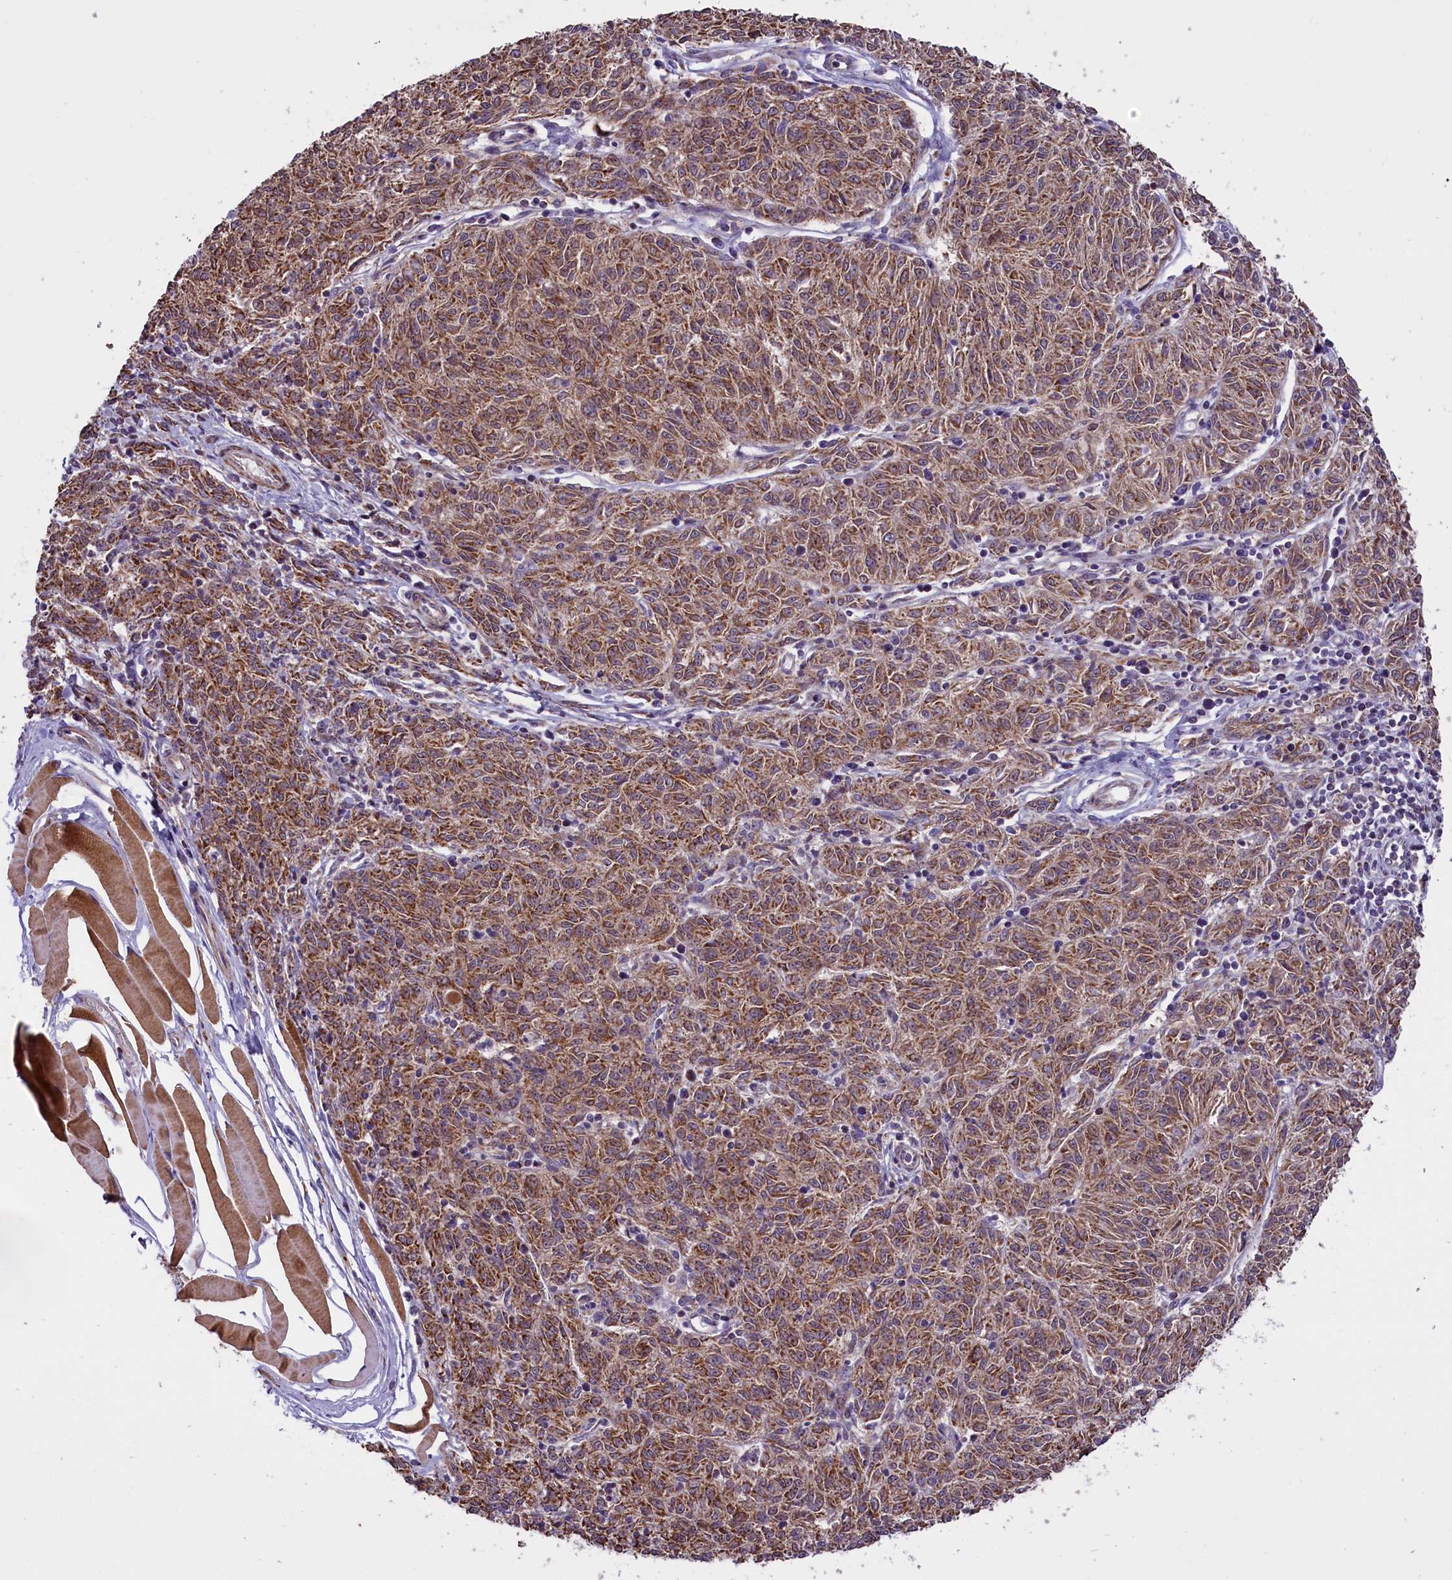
{"staining": {"intensity": "moderate", "quantity": ">75%", "location": "cytoplasmic/membranous"}, "tissue": "melanoma", "cell_type": "Tumor cells", "image_type": "cancer", "snomed": [{"axis": "morphology", "description": "Malignant melanoma, NOS"}, {"axis": "topography", "description": "Skin"}], "caption": "IHC (DAB (3,3'-diaminobenzidine)) staining of malignant melanoma exhibits moderate cytoplasmic/membranous protein positivity in about >75% of tumor cells.", "gene": "GLRX5", "patient": {"sex": "female", "age": 72}}